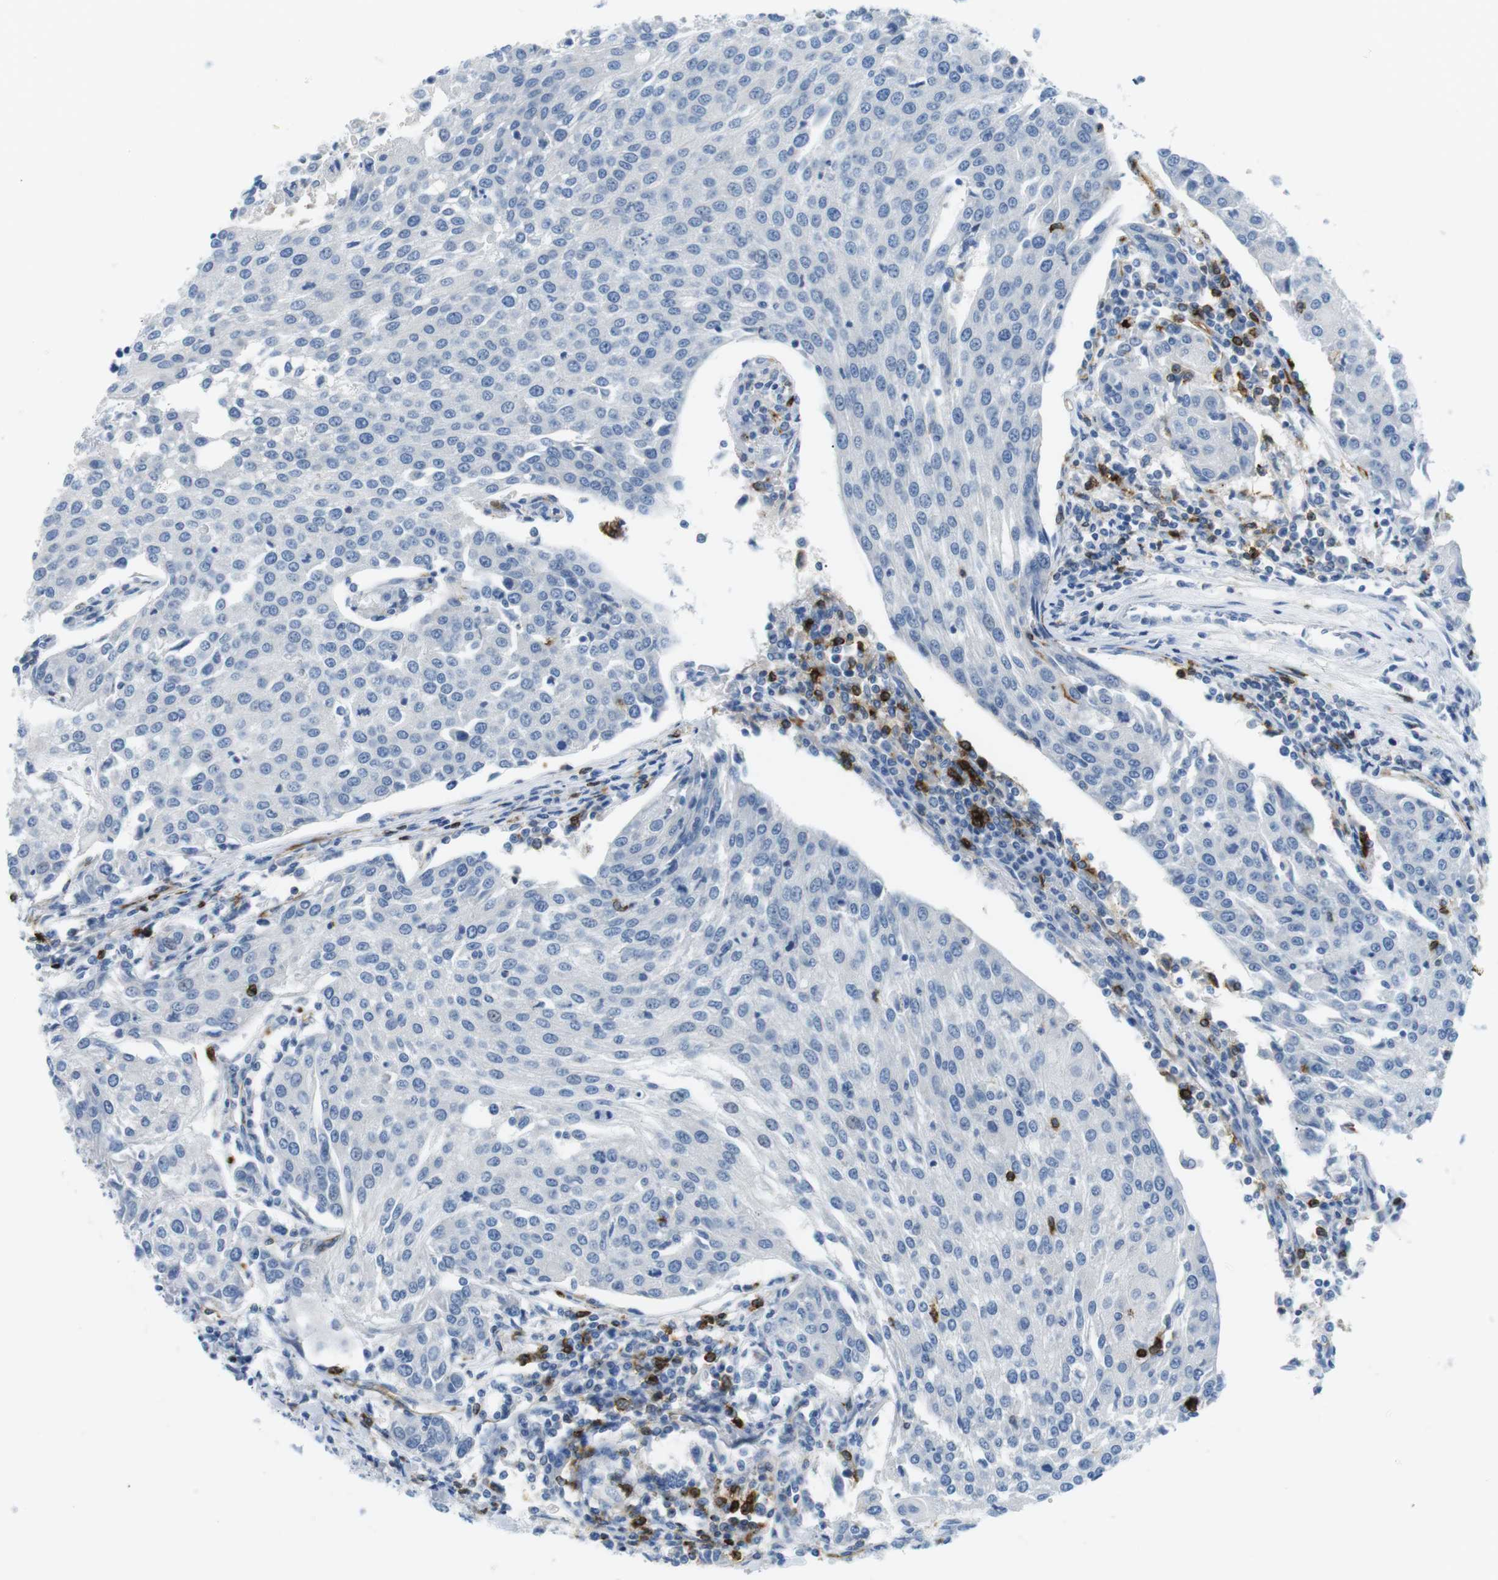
{"staining": {"intensity": "negative", "quantity": "none", "location": "none"}, "tissue": "urothelial cancer", "cell_type": "Tumor cells", "image_type": "cancer", "snomed": [{"axis": "morphology", "description": "Urothelial carcinoma, High grade"}, {"axis": "topography", "description": "Urinary bladder"}], "caption": "IHC micrograph of urothelial cancer stained for a protein (brown), which exhibits no expression in tumor cells.", "gene": "TNFRSF4", "patient": {"sex": "female", "age": 85}}